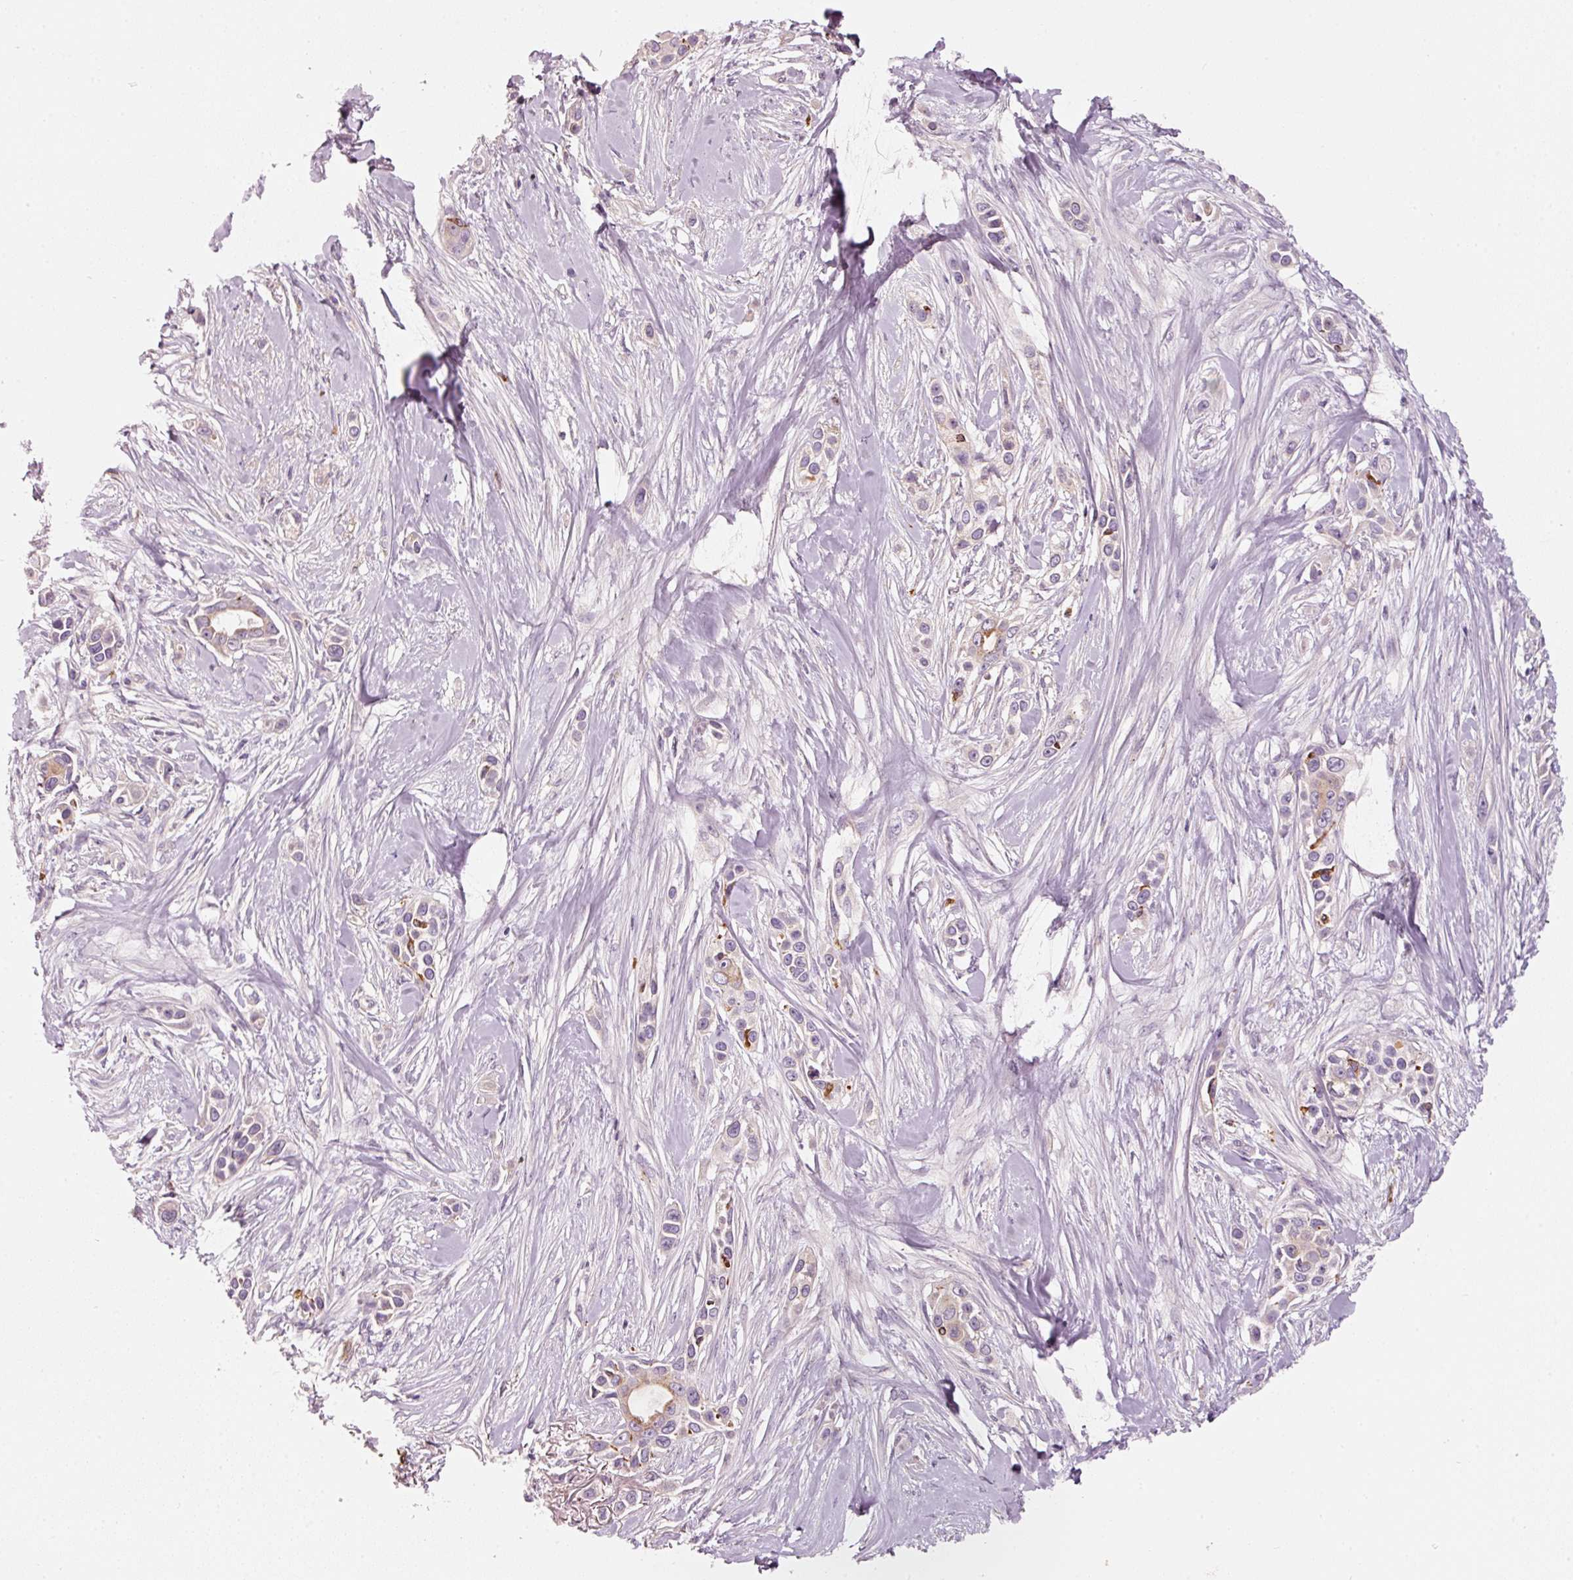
{"staining": {"intensity": "weak", "quantity": "<25%", "location": "cytoplasmic/membranous"}, "tissue": "skin cancer", "cell_type": "Tumor cells", "image_type": "cancer", "snomed": [{"axis": "morphology", "description": "Squamous cell carcinoma, NOS"}, {"axis": "topography", "description": "Skin"}], "caption": "DAB (3,3'-diaminobenzidine) immunohistochemical staining of human skin cancer shows no significant staining in tumor cells. Brightfield microscopy of IHC stained with DAB (3,3'-diaminobenzidine) (brown) and hematoxylin (blue), captured at high magnification.", "gene": "KLHL21", "patient": {"sex": "female", "age": 69}}